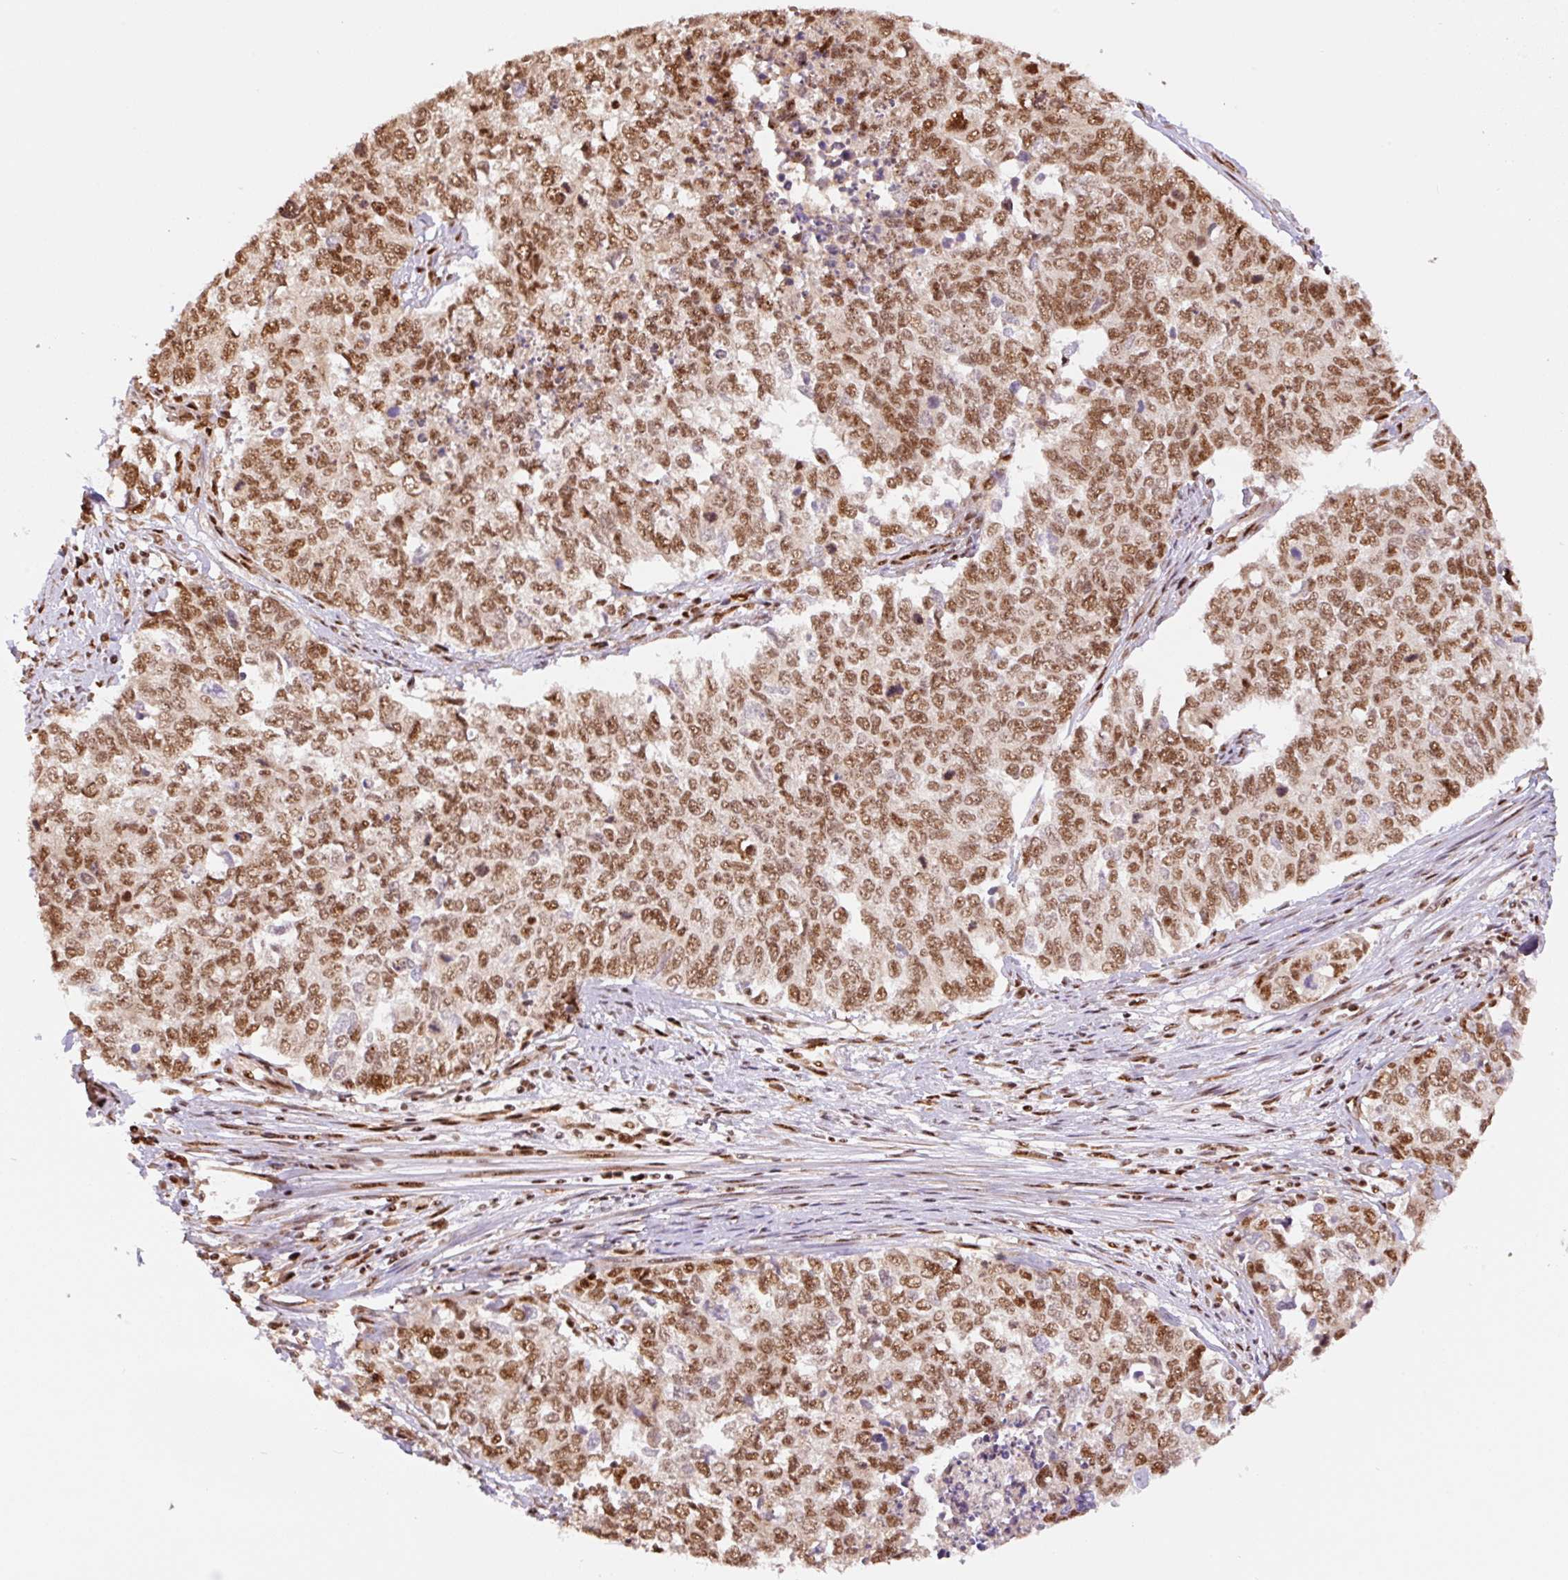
{"staining": {"intensity": "moderate", "quantity": ">75%", "location": "nuclear"}, "tissue": "cervical cancer", "cell_type": "Tumor cells", "image_type": "cancer", "snomed": [{"axis": "morphology", "description": "Adenocarcinoma, NOS"}, {"axis": "topography", "description": "Cervix"}], "caption": "About >75% of tumor cells in adenocarcinoma (cervical) reveal moderate nuclear protein positivity as visualized by brown immunohistochemical staining.", "gene": "INTS8", "patient": {"sex": "female", "age": 63}}